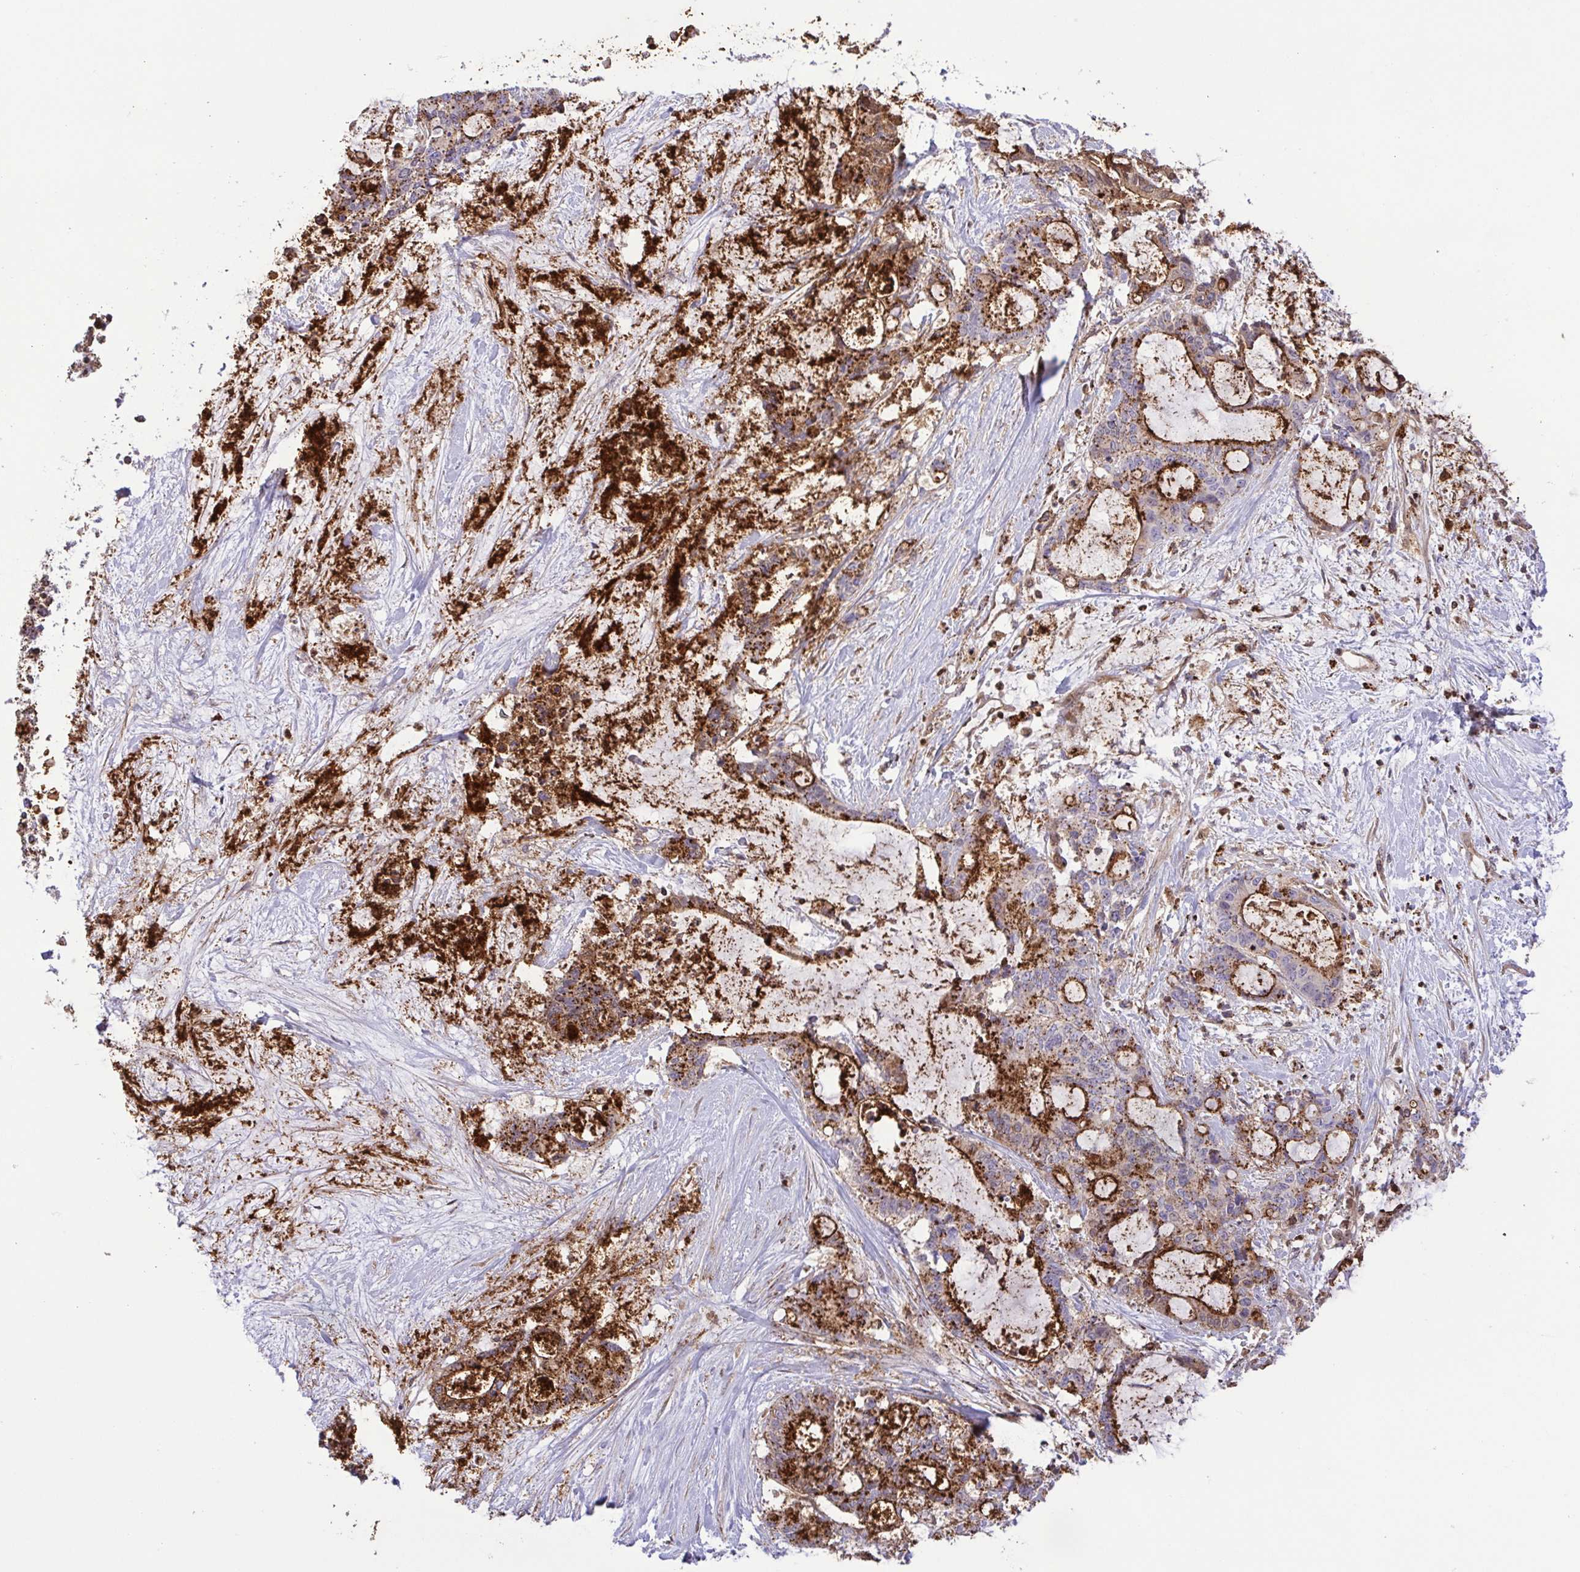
{"staining": {"intensity": "strong", "quantity": "25%-75%", "location": "cytoplasmic/membranous"}, "tissue": "liver cancer", "cell_type": "Tumor cells", "image_type": "cancer", "snomed": [{"axis": "morphology", "description": "Normal tissue, NOS"}, {"axis": "morphology", "description": "Cholangiocarcinoma"}, {"axis": "topography", "description": "Liver"}, {"axis": "topography", "description": "Peripheral nerve tissue"}], "caption": "Immunohistochemistry of human cholangiocarcinoma (liver) displays high levels of strong cytoplasmic/membranous staining in about 25%-75% of tumor cells. Immunohistochemistry (ihc) stains the protein of interest in brown and the nuclei are stained blue.", "gene": "CHMP1B", "patient": {"sex": "female", "age": 73}}